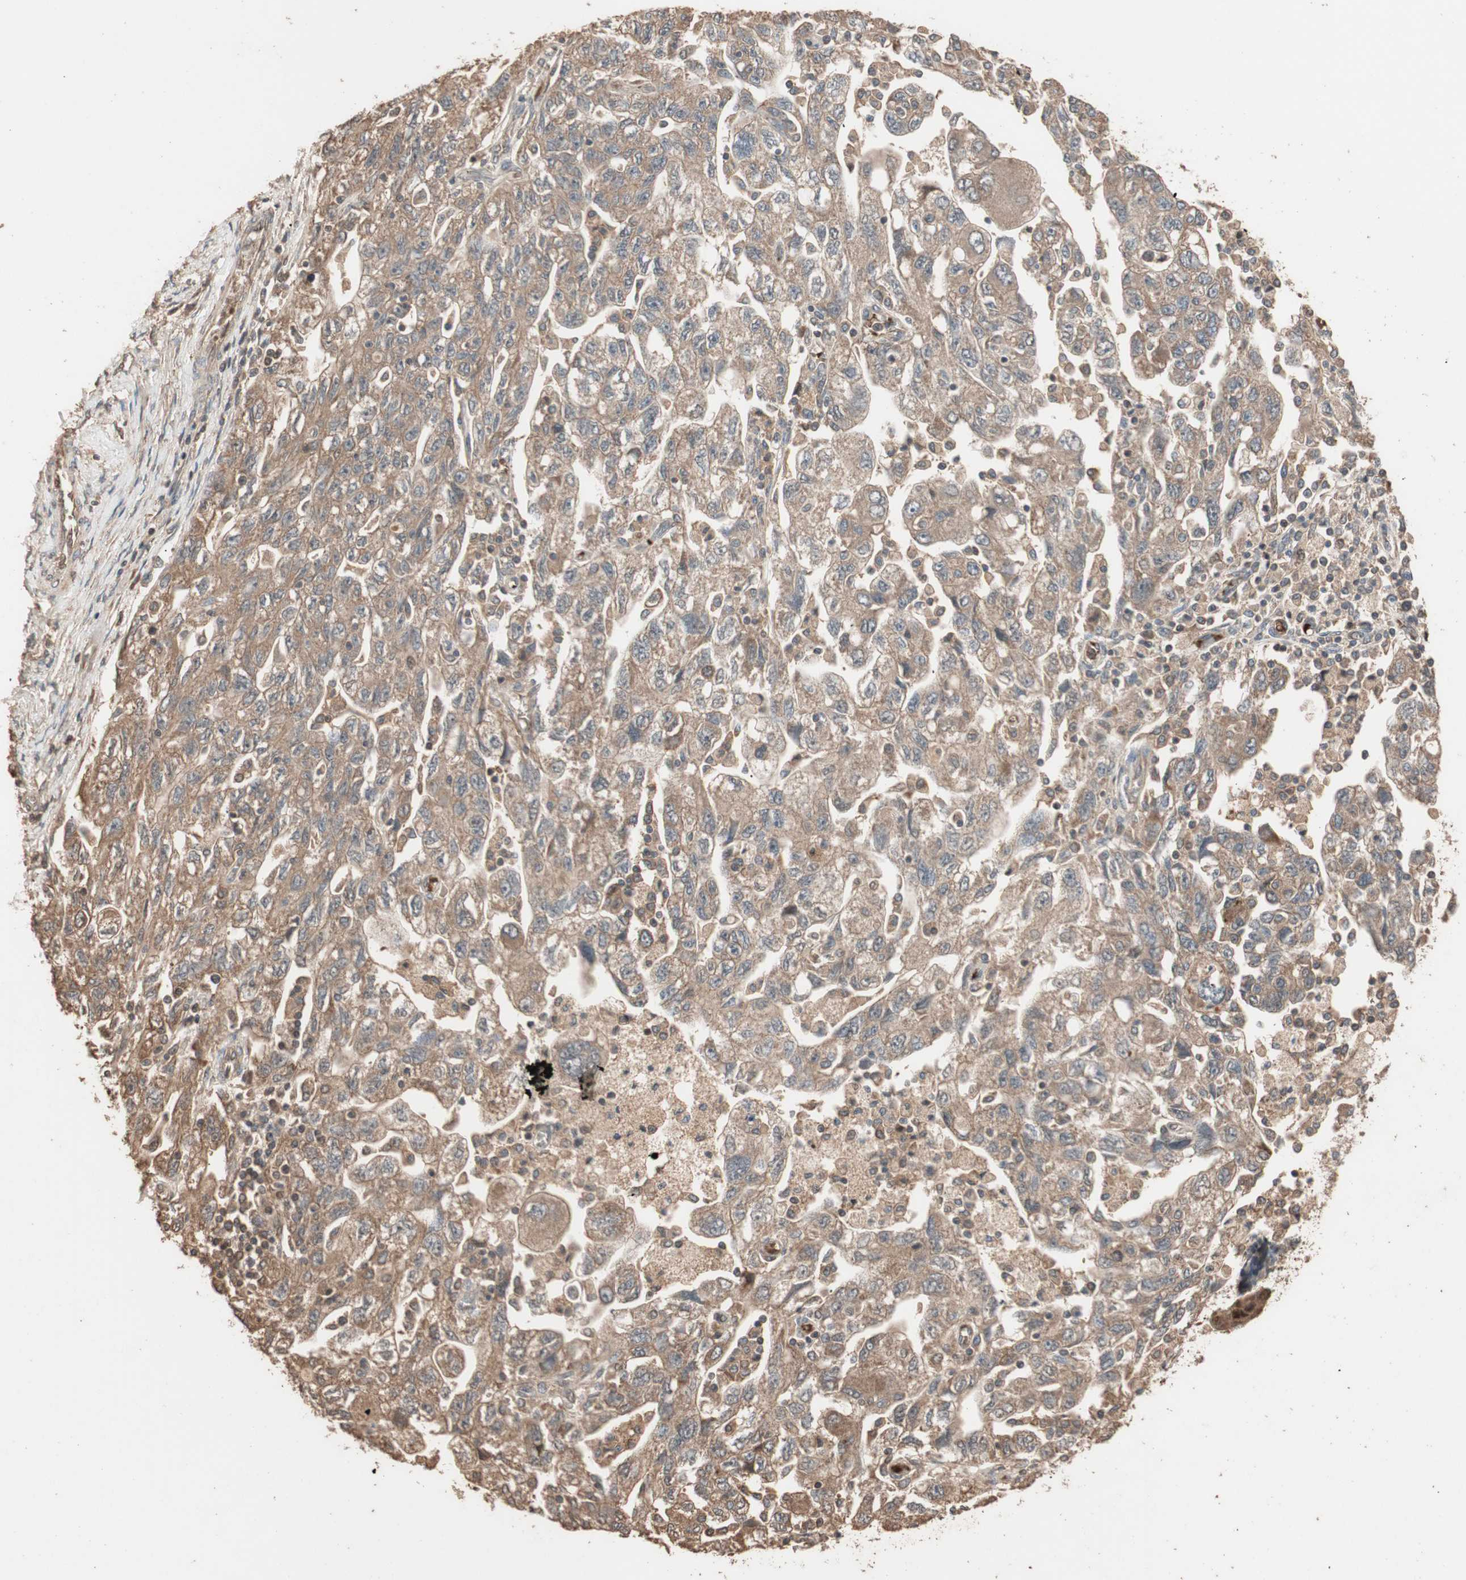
{"staining": {"intensity": "moderate", "quantity": ">75%", "location": "cytoplasmic/membranous"}, "tissue": "ovarian cancer", "cell_type": "Tumor cells", "image_type": "cancer", "snomed": [{"axis": "morphology", "description": "Carcinoma, NOS"}, {"axis": "morphology", "description": "Cystadenocarcinoma, serous, NOS"}, {"axis": "topography", "description": "Ovary"}], "caption": "Protein expression analysis of human serous cystadenocarcinoma (ovarian) reveals moderate cytoplasmic/membranous positivity in about >75% of tumor cells.", "gene": "USP20", "patient": {"sex": "female", "age": 69}}